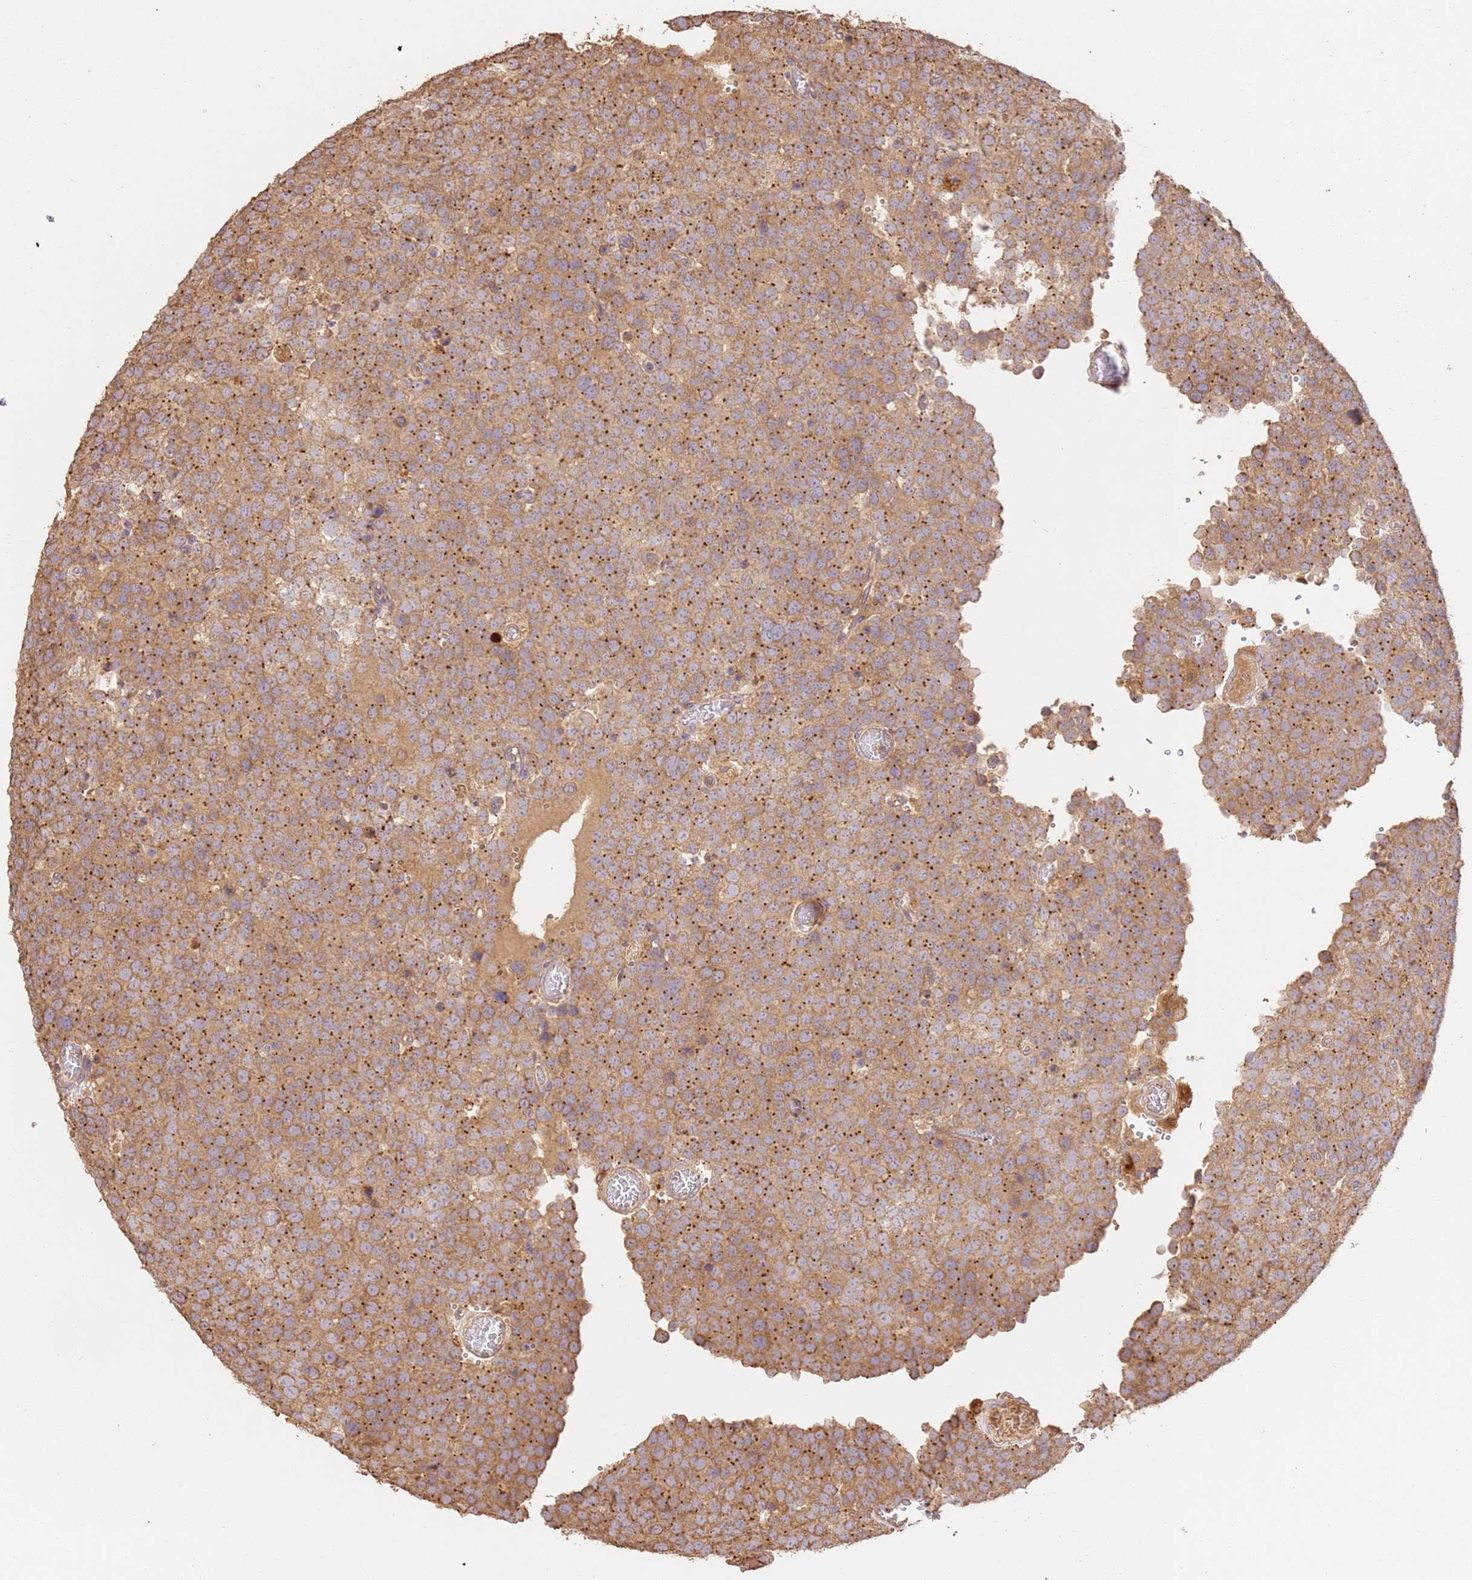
{"staining": {"intensity": "moderate", "quantity": ">75%", "location": "cytoplasmic/membranous"}, "tissue": "testis cancer", "cell_type": "Tumor cells", "image_type": "cancer", "snomed": [{"axis": "morphology", "description": "Normal tissue, NOS"}, {"axis": "morphology", "description": "Seminoma, NOS"}, {"axis": "topography", "description": "Testis"}], "caption": "Immunohistochemistry photomicrograph of human testis cancer stained for a protein (brown), which reveals medium levels of moderate cytoplasmic/membranous staining in about >75% of tumor cells.", "gene": "CEP55", "patient": {"sex": "male", "age": 71}}